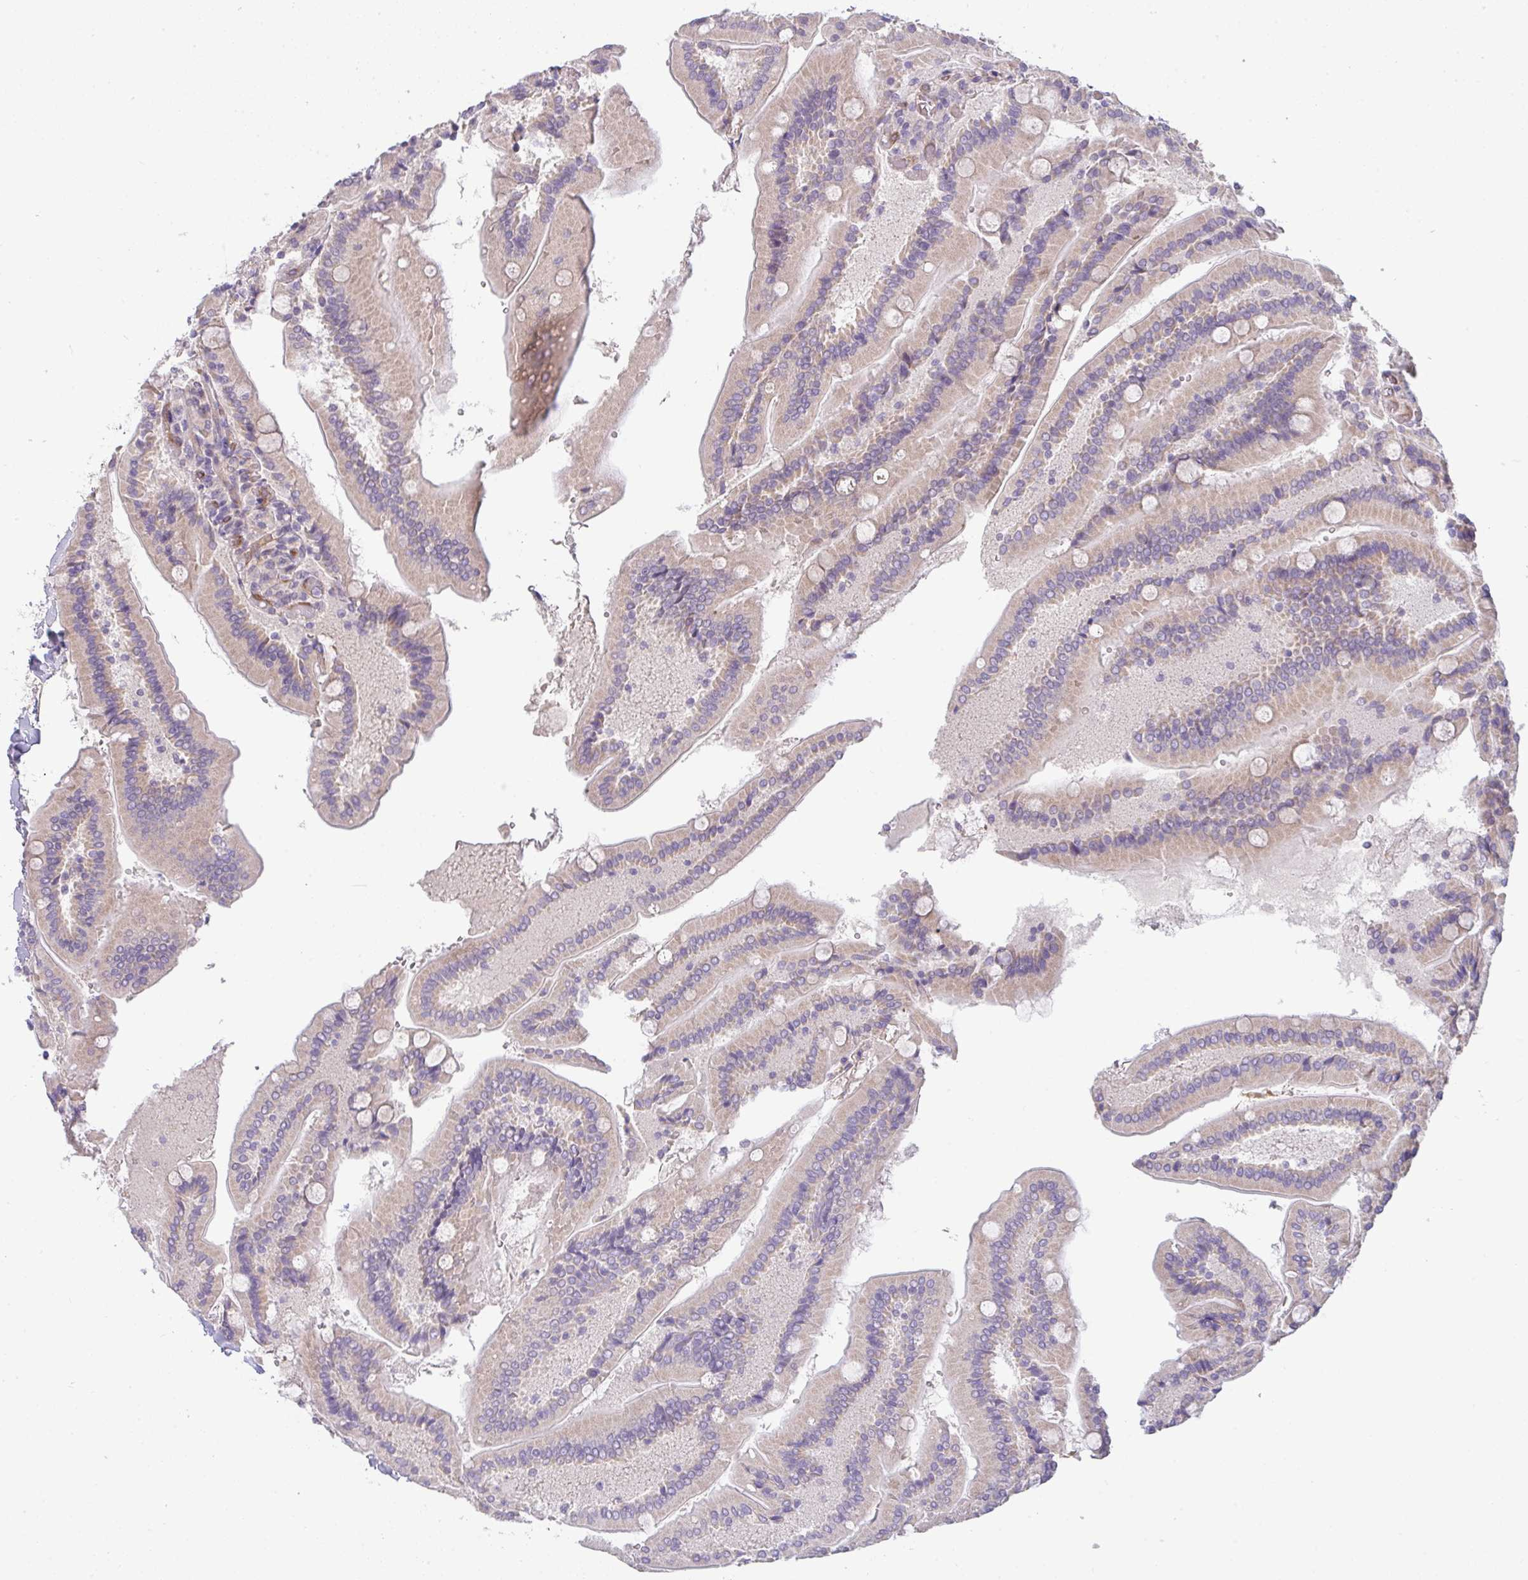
{"staining": {"intensity": "weak", "quantity": ">75%", "location": "cytoplasmic/membranous"}, "tissue": "duodenum", "cell_type": "Glandular cells", "image_type": "normal", "snomed": [{"axis": "morphology", "description": "Normal tissue, NOS"}, {"axis": "topography", "description": "Duodenum"}], "caption": "Immunohistochemistry (IHC) histopathology image of normal duodenum stained for a protein (brown), which exhibits low levels of weak cytoplasmic/membranous staining in about >75% of glandular cells.", "gene": "FILIP1", "patient": {"sex": "female", "age": 62}}